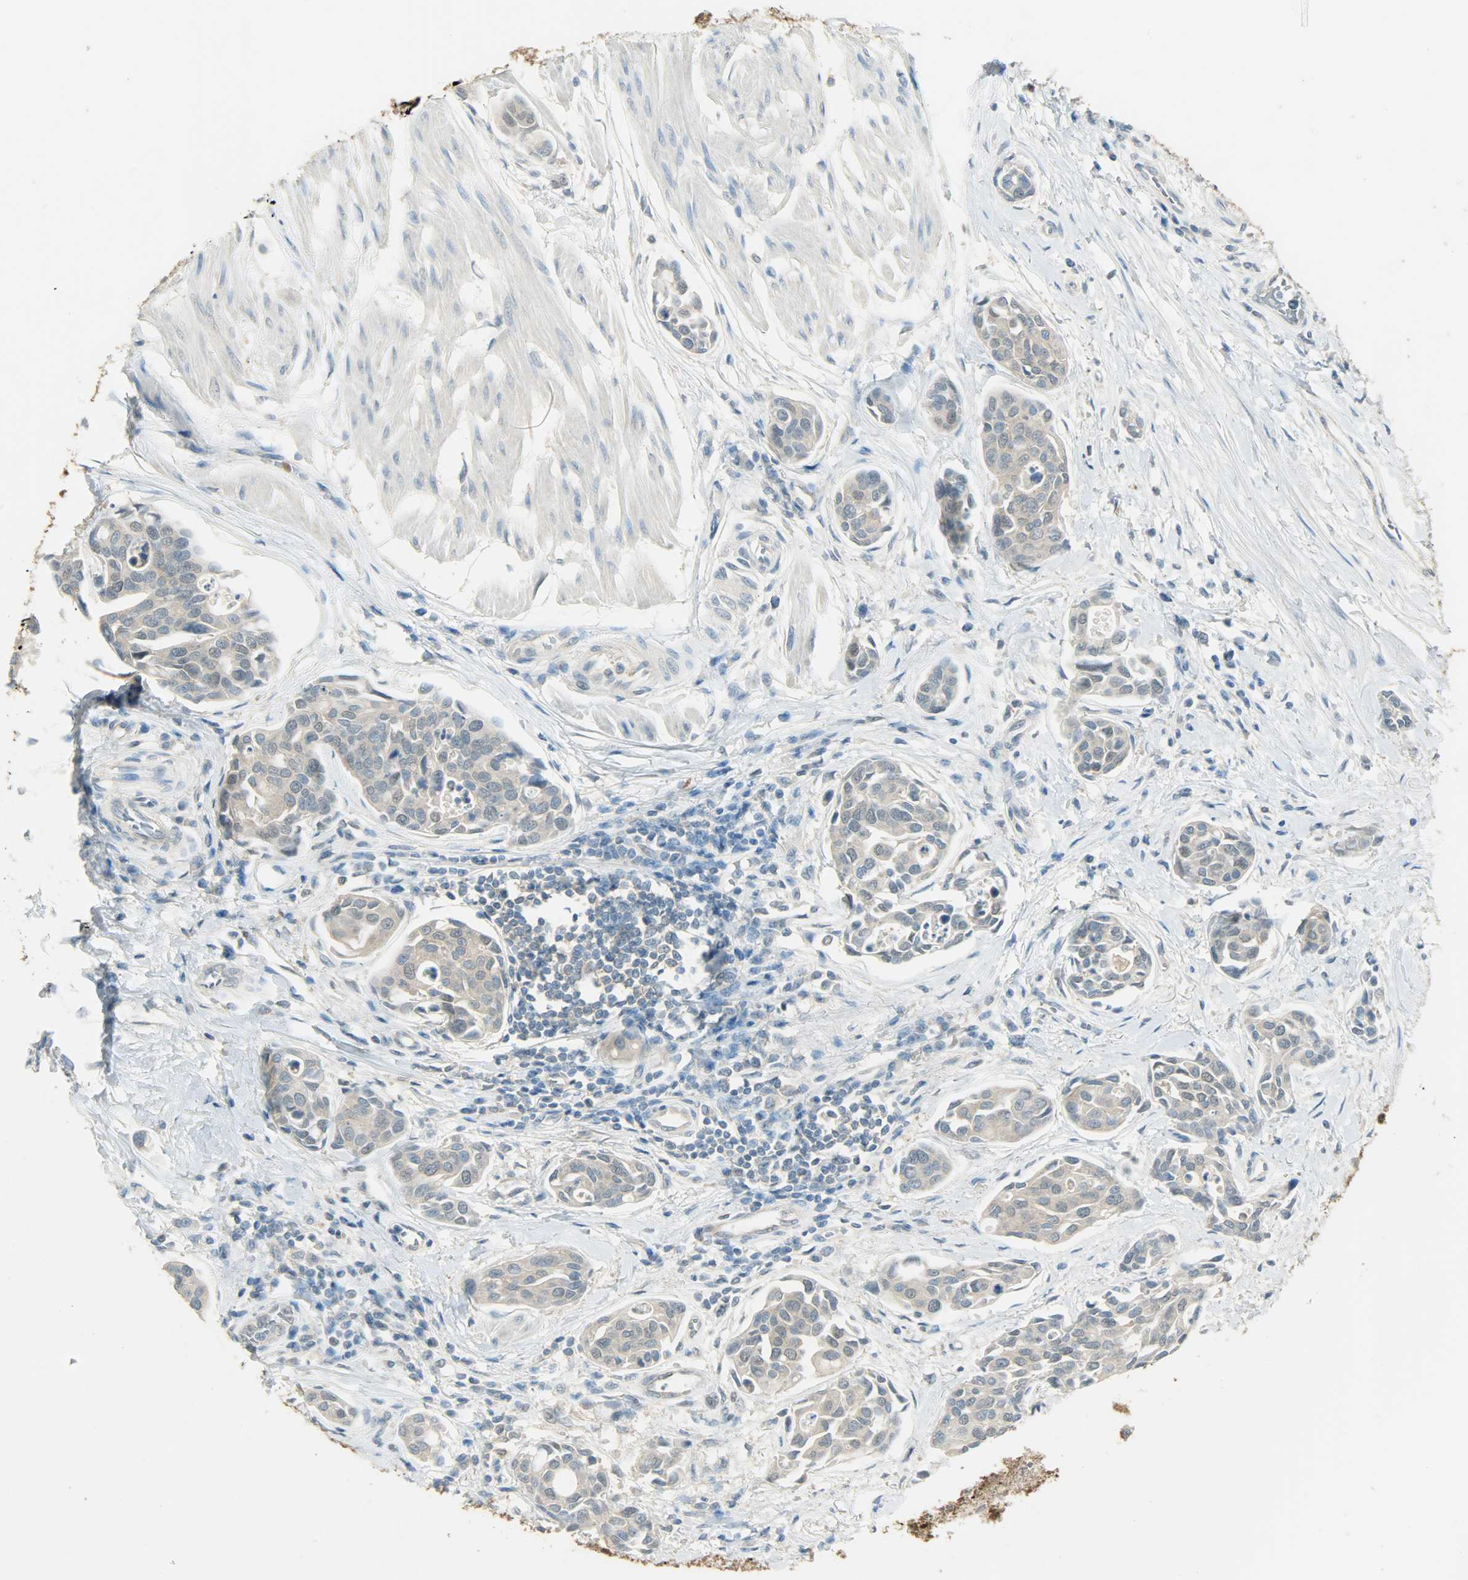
{"staining": {"intensity": "negative", "quantity": "none", "location": "none"}, "tissue": "urothelial cancer", "cell_type": "Tumor cells", "image_type": "cancer", "snomed": [{"axis": "morphology", "description": "Urothelial carcinoma, High grade"}, {"axis": "topography", "description": "Urinary bladder"}], "caption": "The histopathology image demonstrates no significant positivity in tumor cells of high-grade urothelial carcinoma. Brightfield microscopy of immunohistochemistry stained with DAB (brown) and hematoxylin (blue), captured at high magnification.", "gene": "PRMT5", "patient": {"sex": "male", "age": 78}}